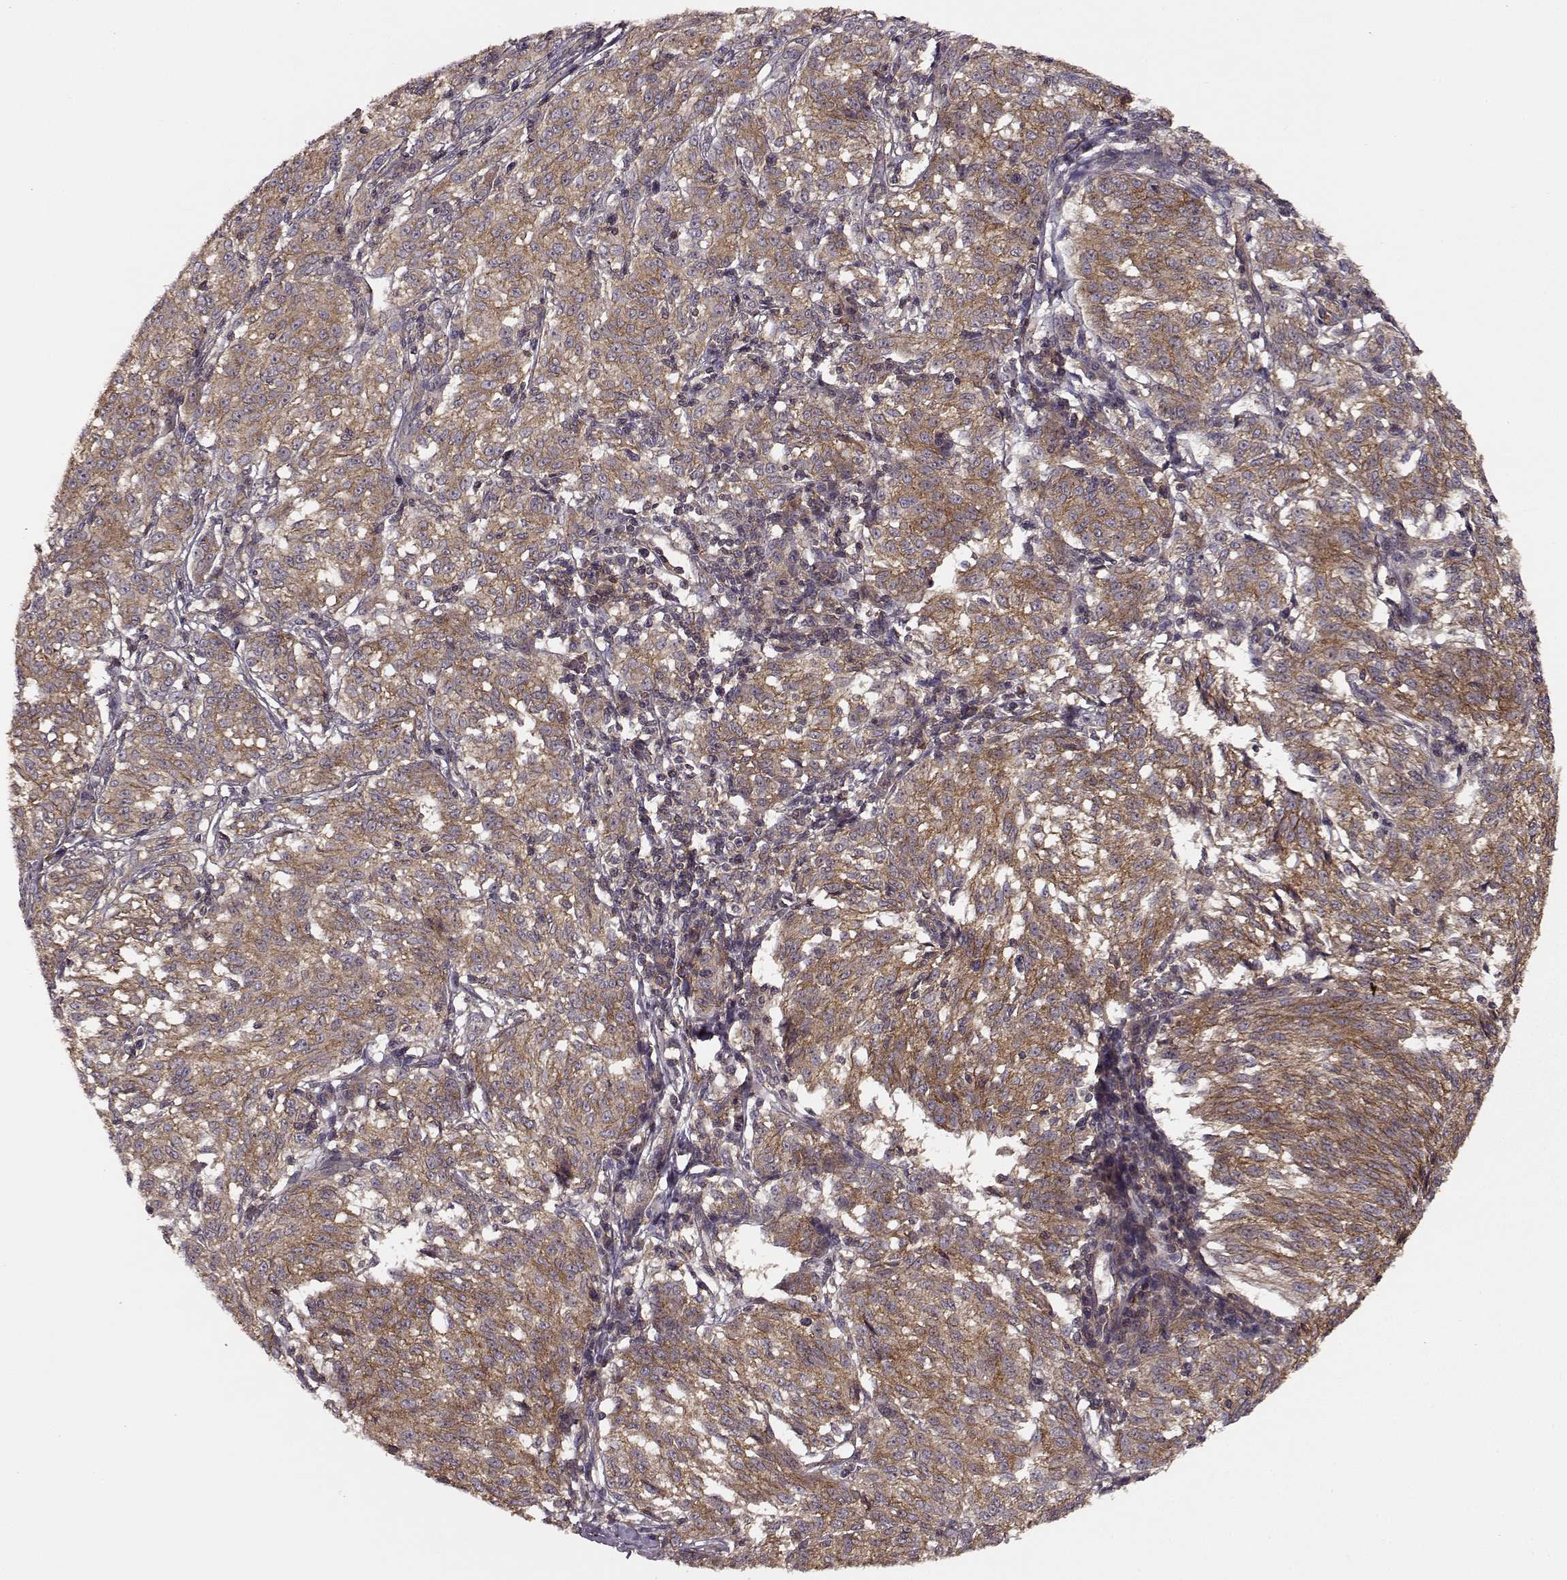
{"staining": {"intensity": "moderate", "quantity": ">75%", "location": "cytoplasmic/membranous"}, "tissue": "melanoma", "cell_type": "Tumor cells", "image_type": "cancer", "snomed": [{"axis": "morphology", "description": "Malignant melanoma, NOS"}, {"axis": "topography", "description": "Skin"}], "caption": "Tumor cells show medium levels of moderate cytoplasmic/membranous expression in approximately >75% of cells in melanoma.", "gene": "IFRD2", "patient": {"sex": "female", "age": 72}}